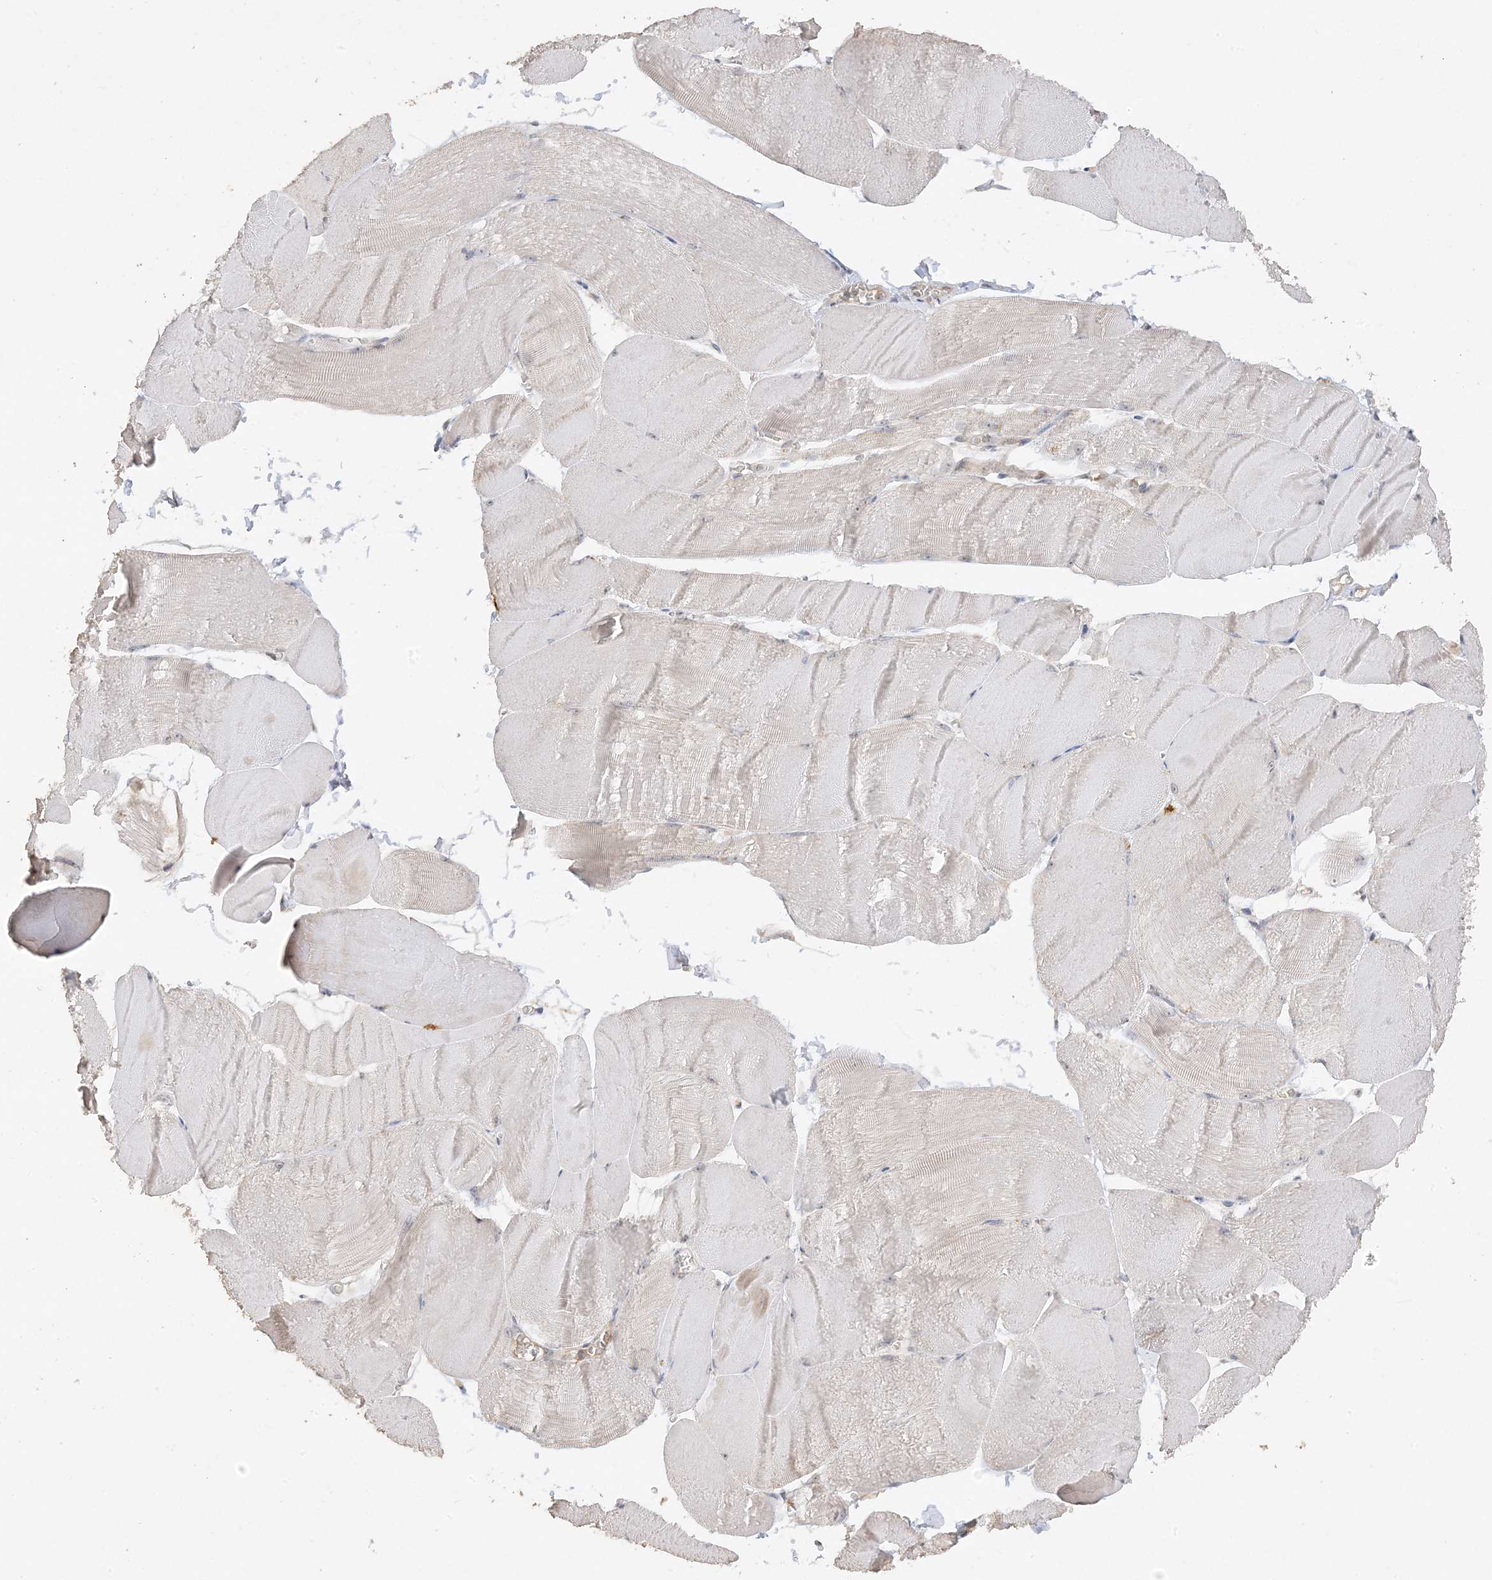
{"staining": {"intensity": "weak", "quantity": "<25%", "location": "nuclear"}, "tissue": "skeletal muscle", "cell_type": "Myocytes", "image_type": "normal", "snomed": [{"axis": "morphology", "description": "Normal tissue, NOS"}, {"axis": "morphology", "description": "Basal cell carcinoma"}, {"axis": "topography", "description": "Skeletal muscle"}], "caption": "An immunohistochemistry photomicrograph of normal skeletal muscle is shown. There is no staining in myocytes of skeletal muscle.", "gene": "DDX18", "patient": {"sex": "female", "age": 64}}